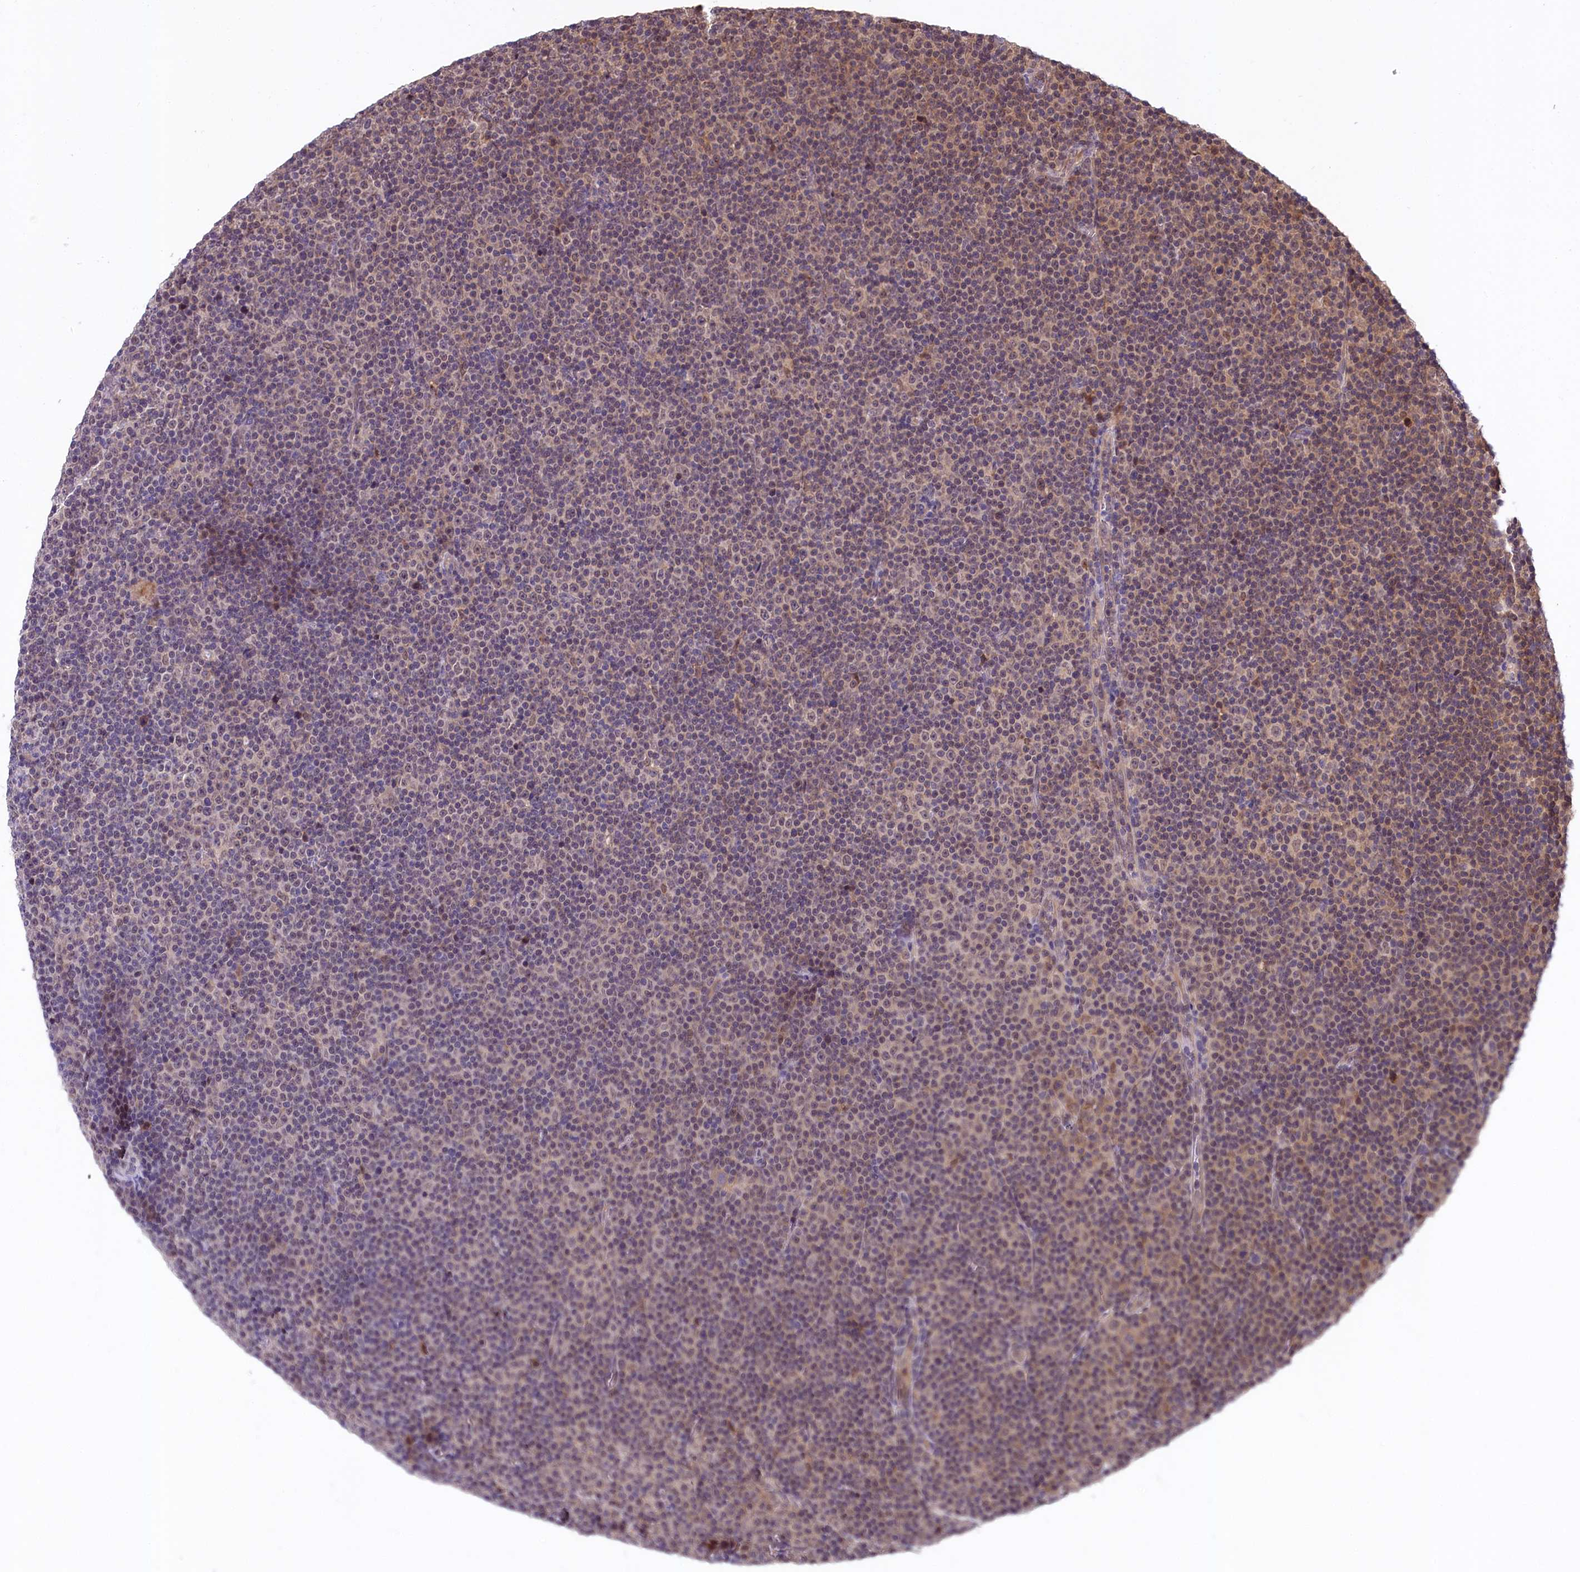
{"staining": {"intensity": "weak", "quantity": "25%-75%", "location": "nuclear"}, "tissue": "lymphoma", "cell_type": "Tumor cells", "image_type": "cancer", "snomed": [{"axis": "morphology", "description": "Malignant lymphoma, non-Hodgkin's type, Low grade"}, {"axis": "topography", "description": "Lymph node"}], "caption": "Tumor cells show low levels of weak nuclear expression in approximately 25%-75% of cells in lymphoma.", "gene": "UBE3A", "patient": {"sex": "female", "age": 67}}